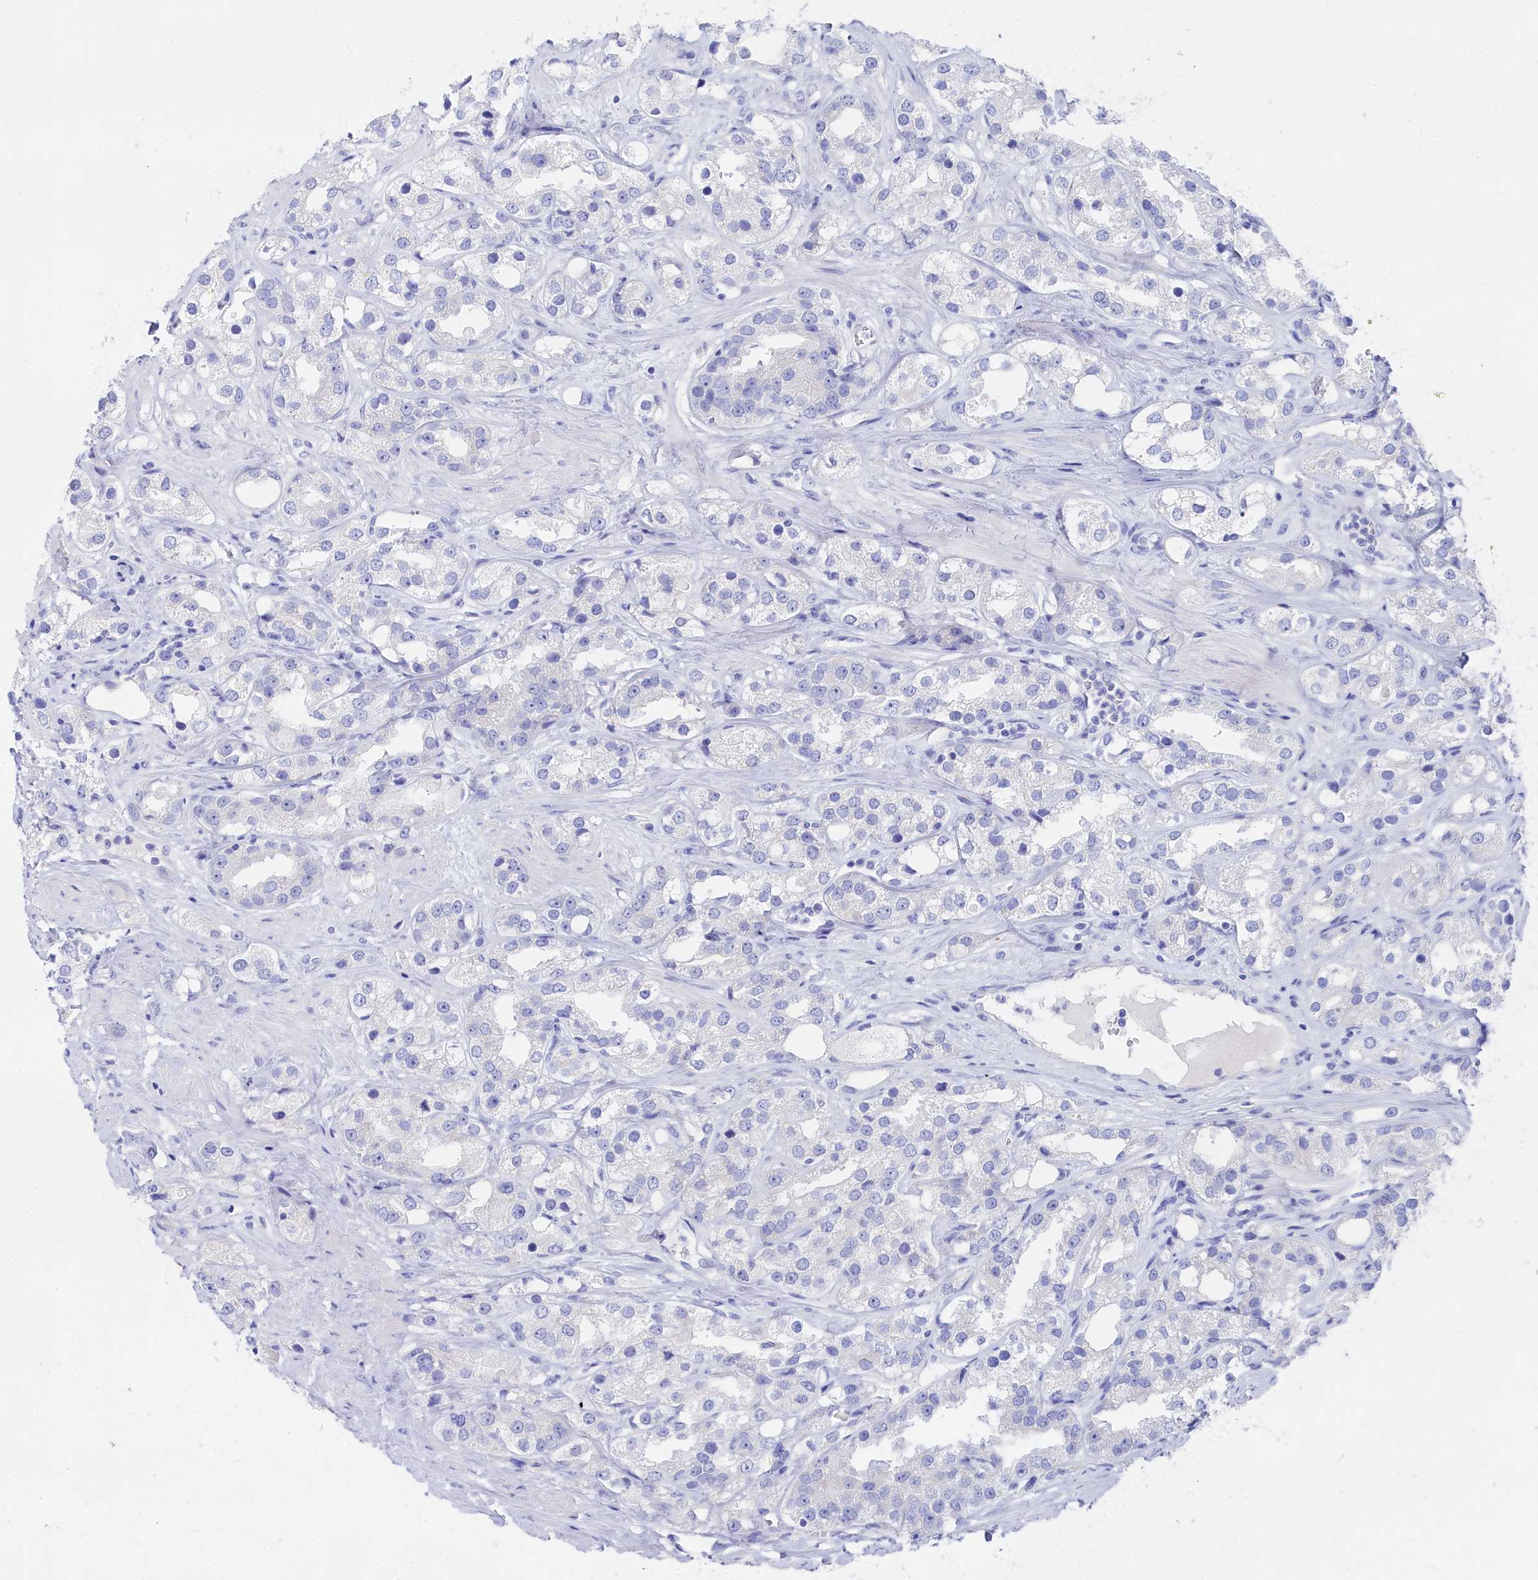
{"staining": {"intensity": "negative", "quantity": "none", "location": "none"}, "tissue": "prostate cancer", "cell_type": "Tumor cells", "image_type": "cancer", "snomed": [{"axis": "morphology", "description": "Adenocarcinoma, NOS"}, {"axis": "topography", "description": "Prostate"}], "caption": "Photomicrograph shows no protein expression in tumor cells of adenocarcinoma (prostate) tissue. Brightfield microscopy of immunohistochemistry (IHC) stained with DAB (brown) and hematoxylin (blue), captured at high magnification.", "gene": "TRIM10", "patient": {"sex": "male", "age": 79}}